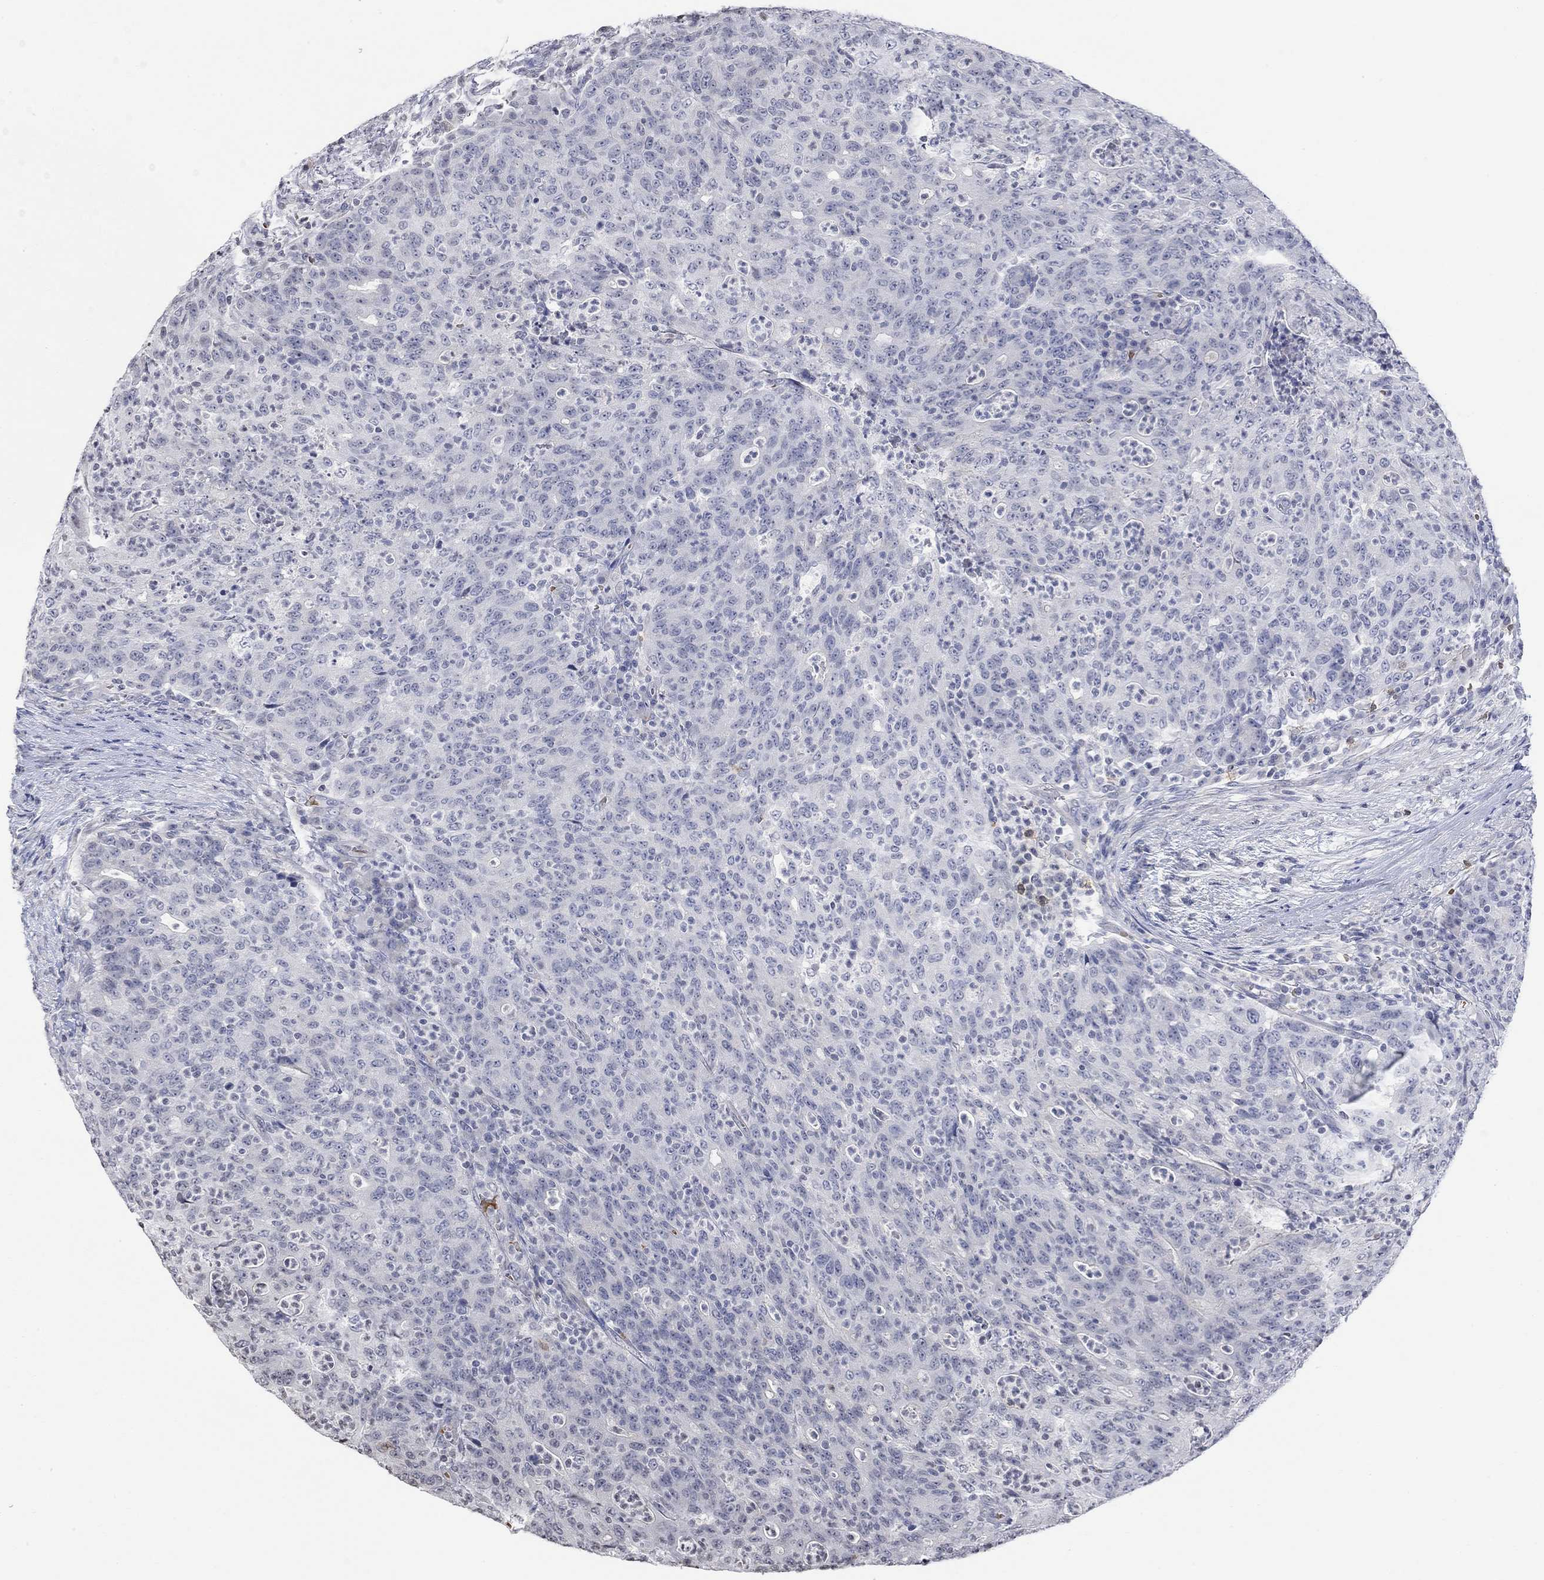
{"staining": {"intensity": "negative", "quantity": "none", "location": "none"}, "tissue": "colorectal cancer", "cell_type": "Tumor cells", "image_type": "cancer", "snomed": [{"axis": "morphology", "description": "Adenocarcinoma, NOS"}, {"axis": "topography", "description": "Colon"}], "caption": "Protein analysis of colorectal cancer demonstrates no significant staining in tumor cells.", "gene": "TMEM255A", "patient": {"sex": "male", "age": 70}}